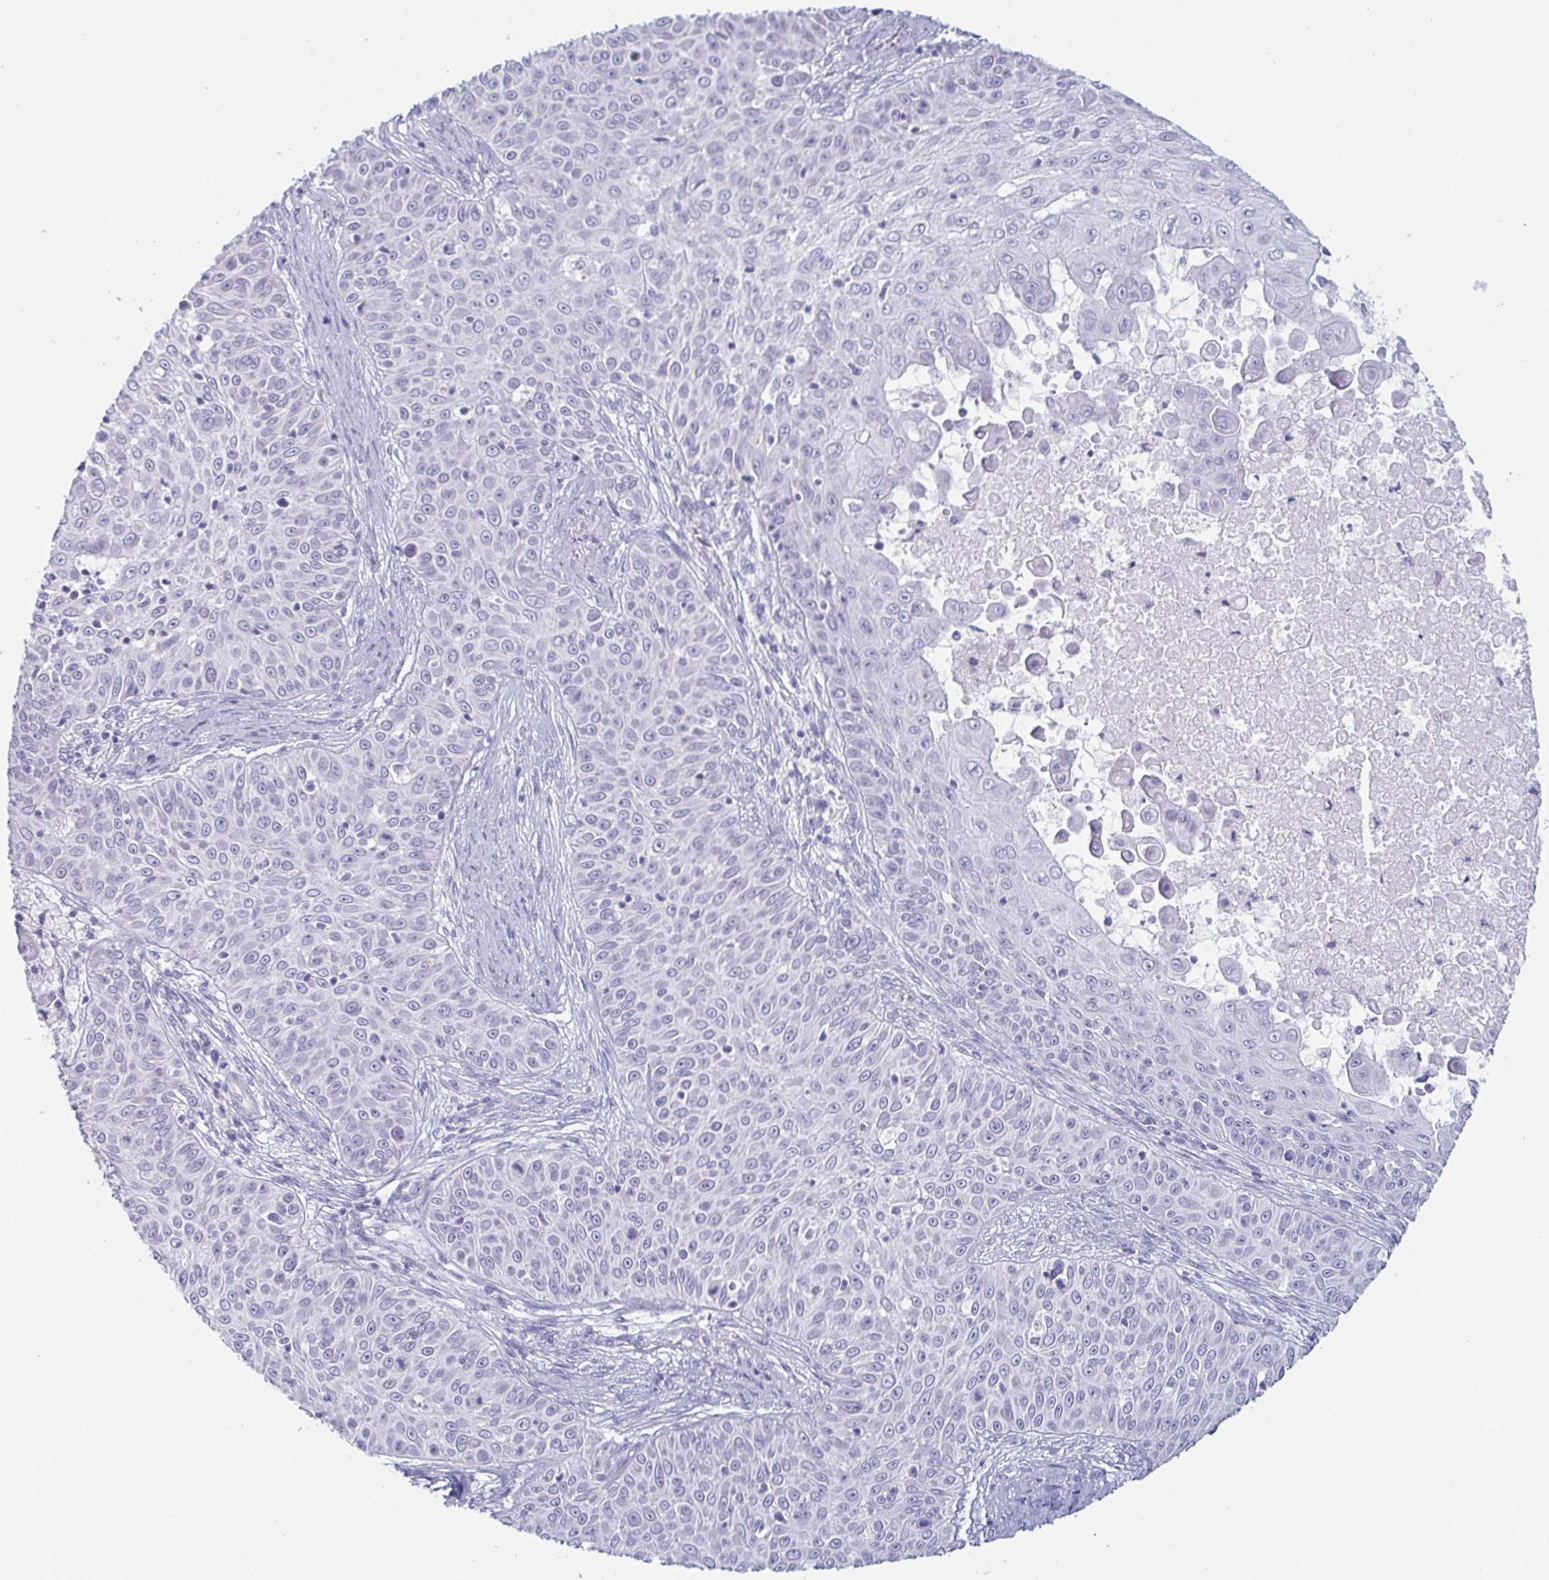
{"staining": {"intensity": "negative", "quantity": "none", "location": "none"}, "tissue": "skin cancer", "cell_type": "Tumor cells", "image_type": "cancer", "snomed": [{"axis": "morphology", "description": "Squamous cell carcinoma, NOS"}, {"axis": "topography", "description": "Skin"}], "caption": "Micrograph shows no protein expression in tumor cells of skin squamous cell carcinoma tissue. The staining is performed using DAB brown chromogen with nuclei counter-stained in using hematoxylin.", "gene": "PRR27", "patient": {"sex": "male", "age": 82}}